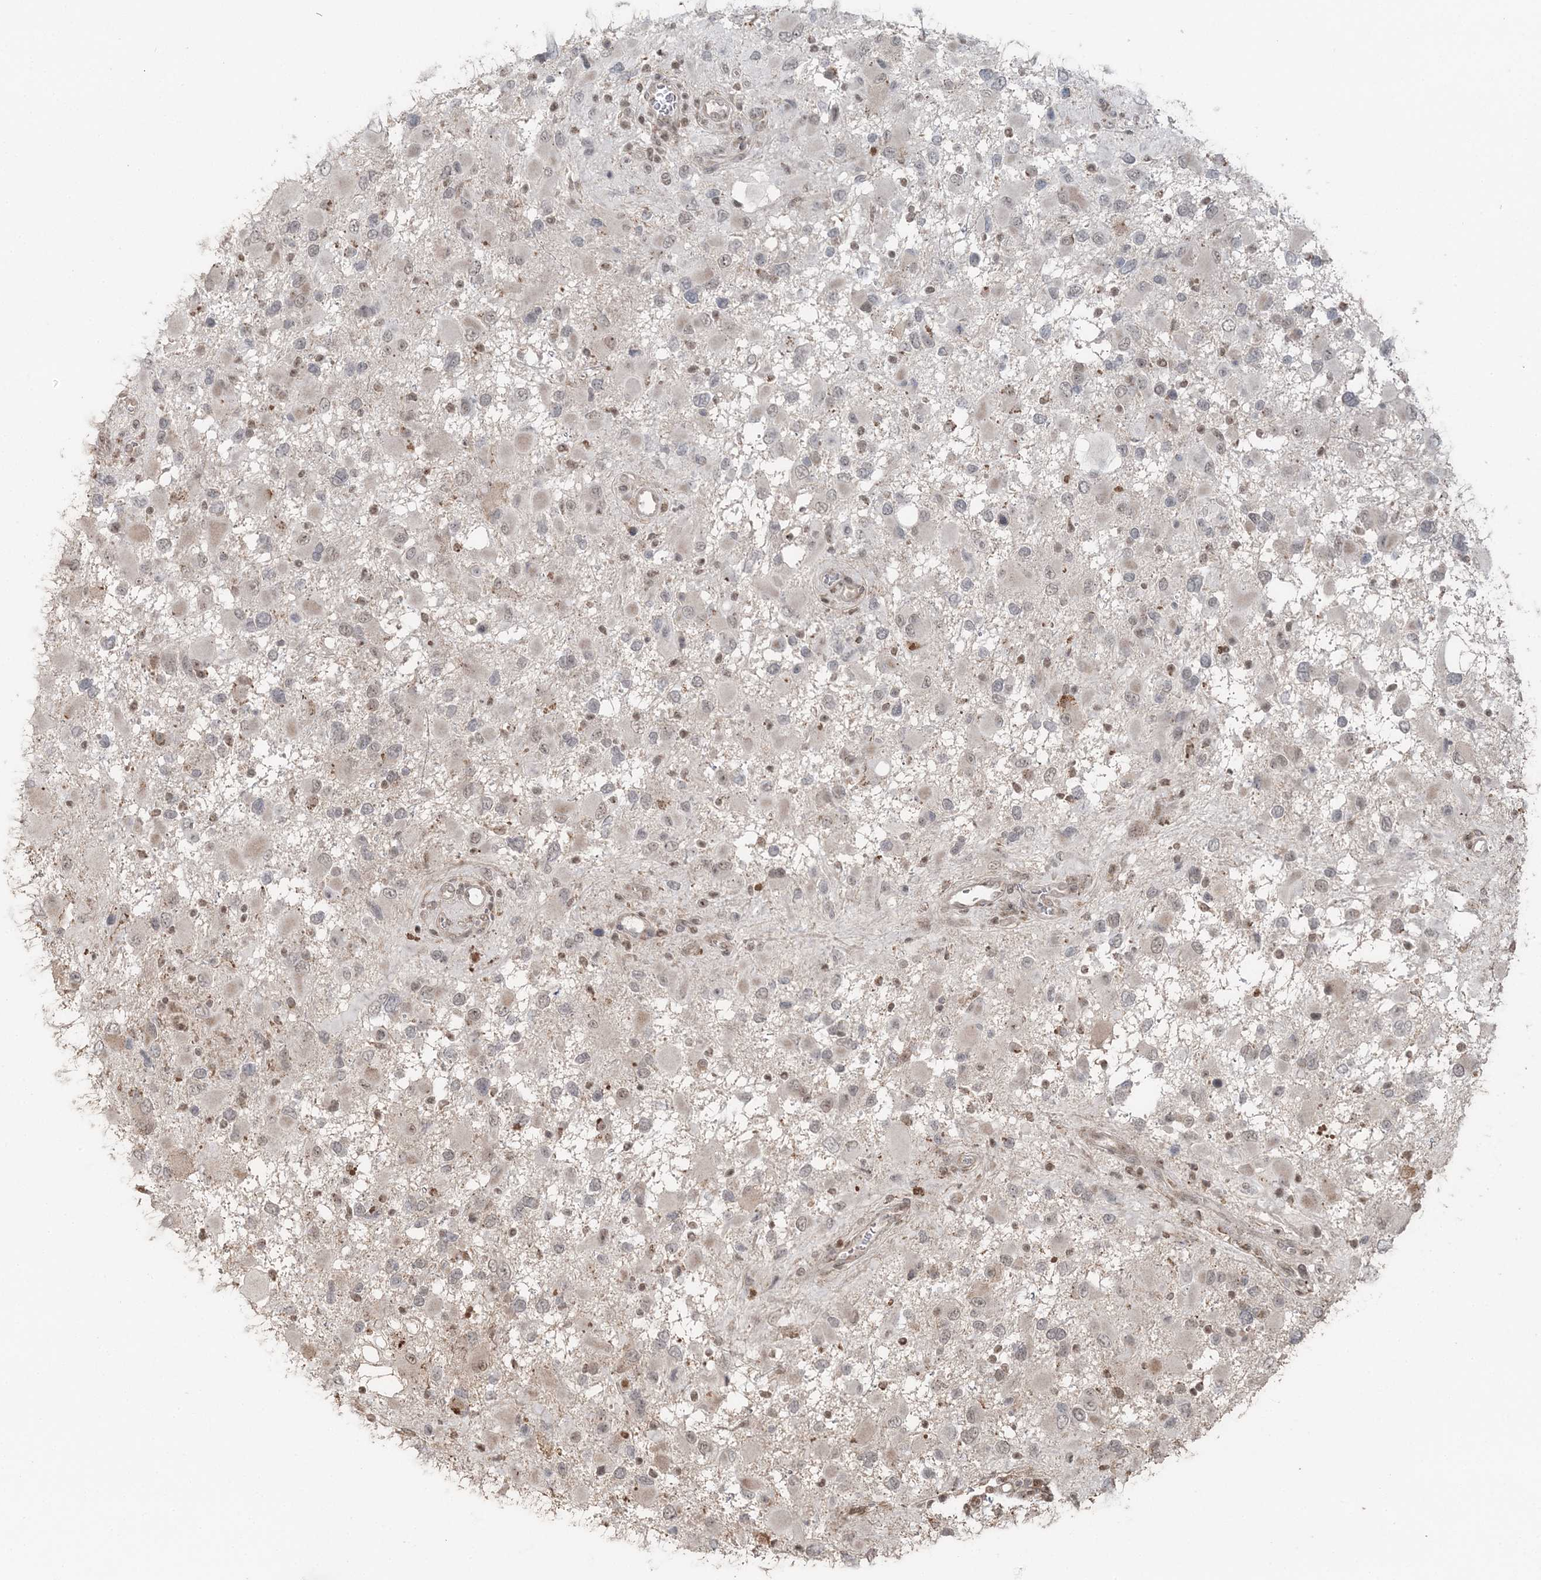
{"staining": {"intensity": "weak", "quantity": "<25%", "location": "nuclear"}, "tissue": "glioma", "cell_type": "Tumor cells", "image_type": "cancer", "snomed": [{"axis": "morphology", "description": "Glioma, malignant, High grade"}, {"axis": "topography", "description": "Brain"}], "caption": "An IHC histopathology image of glioma is shown. There is no staining in tumor cells of glioma. The staining was performed using DAB to visualize the protein expression in brown, while the nuclei were stained in blue with hematoxylin (Magnification: 20x).", "gene": "SLU7", "patient": {"sex": "male", "age": 53}}